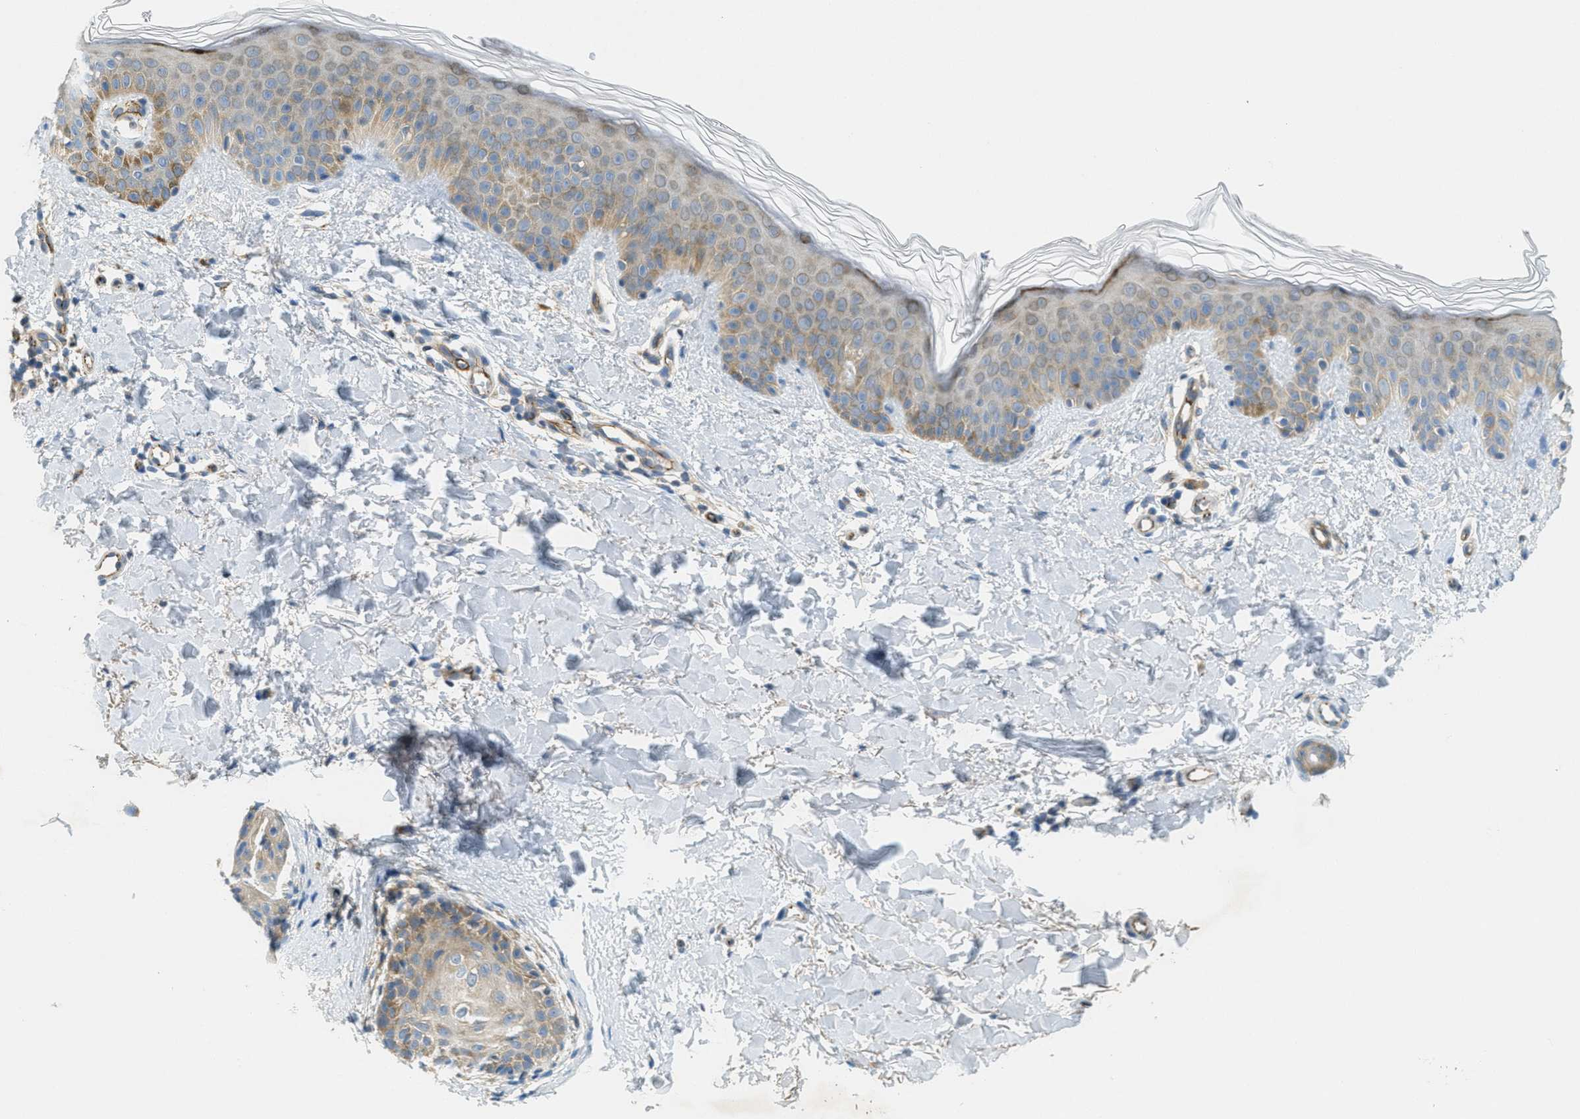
{"staining": {"intensity": "negative", "quantity": "none", "location": "none"}, "tissue": "skin", "cell_type": "Fibroblasts", "image_type": "normal", "snomed": [{"axis": "morphology", "description": "Normal tissue, NOS"}, {"axis": "topography", "description": "Skin"}], "caption": "High power microscopy micrograph of an immunohistochemistry image of normal skin, revealing no significant positivity in fibroblasts.", "gene": "JCAD", "patient": {"sex": "male", "age": 40}}